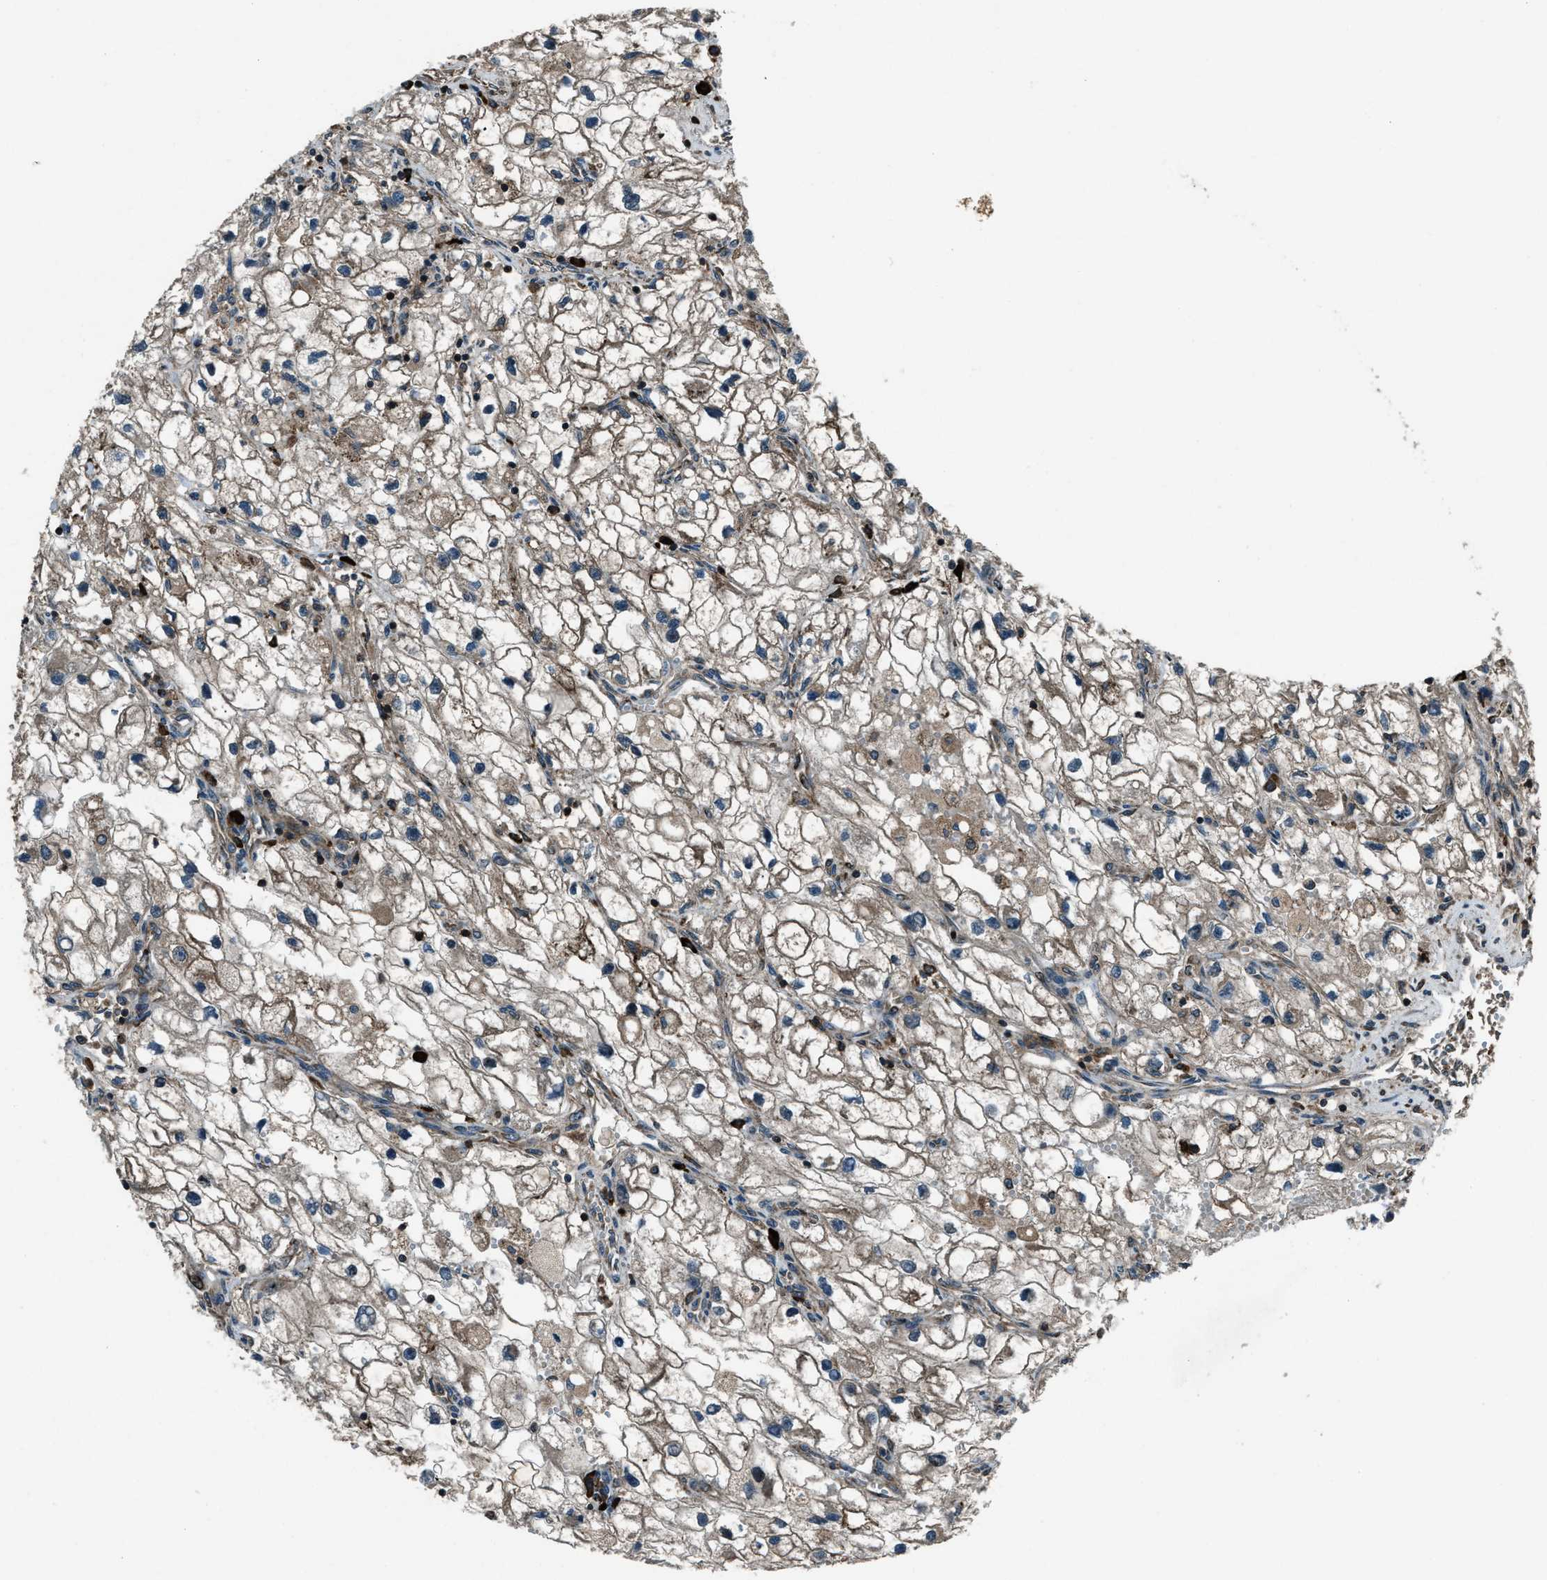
{"staining": {"intensity": "moderate", "quantity": ">75%", "location": "cytoplasmic/membranous"}, "tissue": "renal cancer", "cell_type": "Tumor cells", "image_type": "cancer", "snomed": [{"axis": "morphology", "description": "Adenocarcinoma, NOS"}, {"axis": "topography", "description": "Kidney"}], "caption": "Tumor cells reveal medium levels of moderate cytoplasmic/membranous positivity in approximately >75% of cells in renal adenocarcinoma.", "gene": "SNX30", "patient": {"sex": "female", "age": 70}}